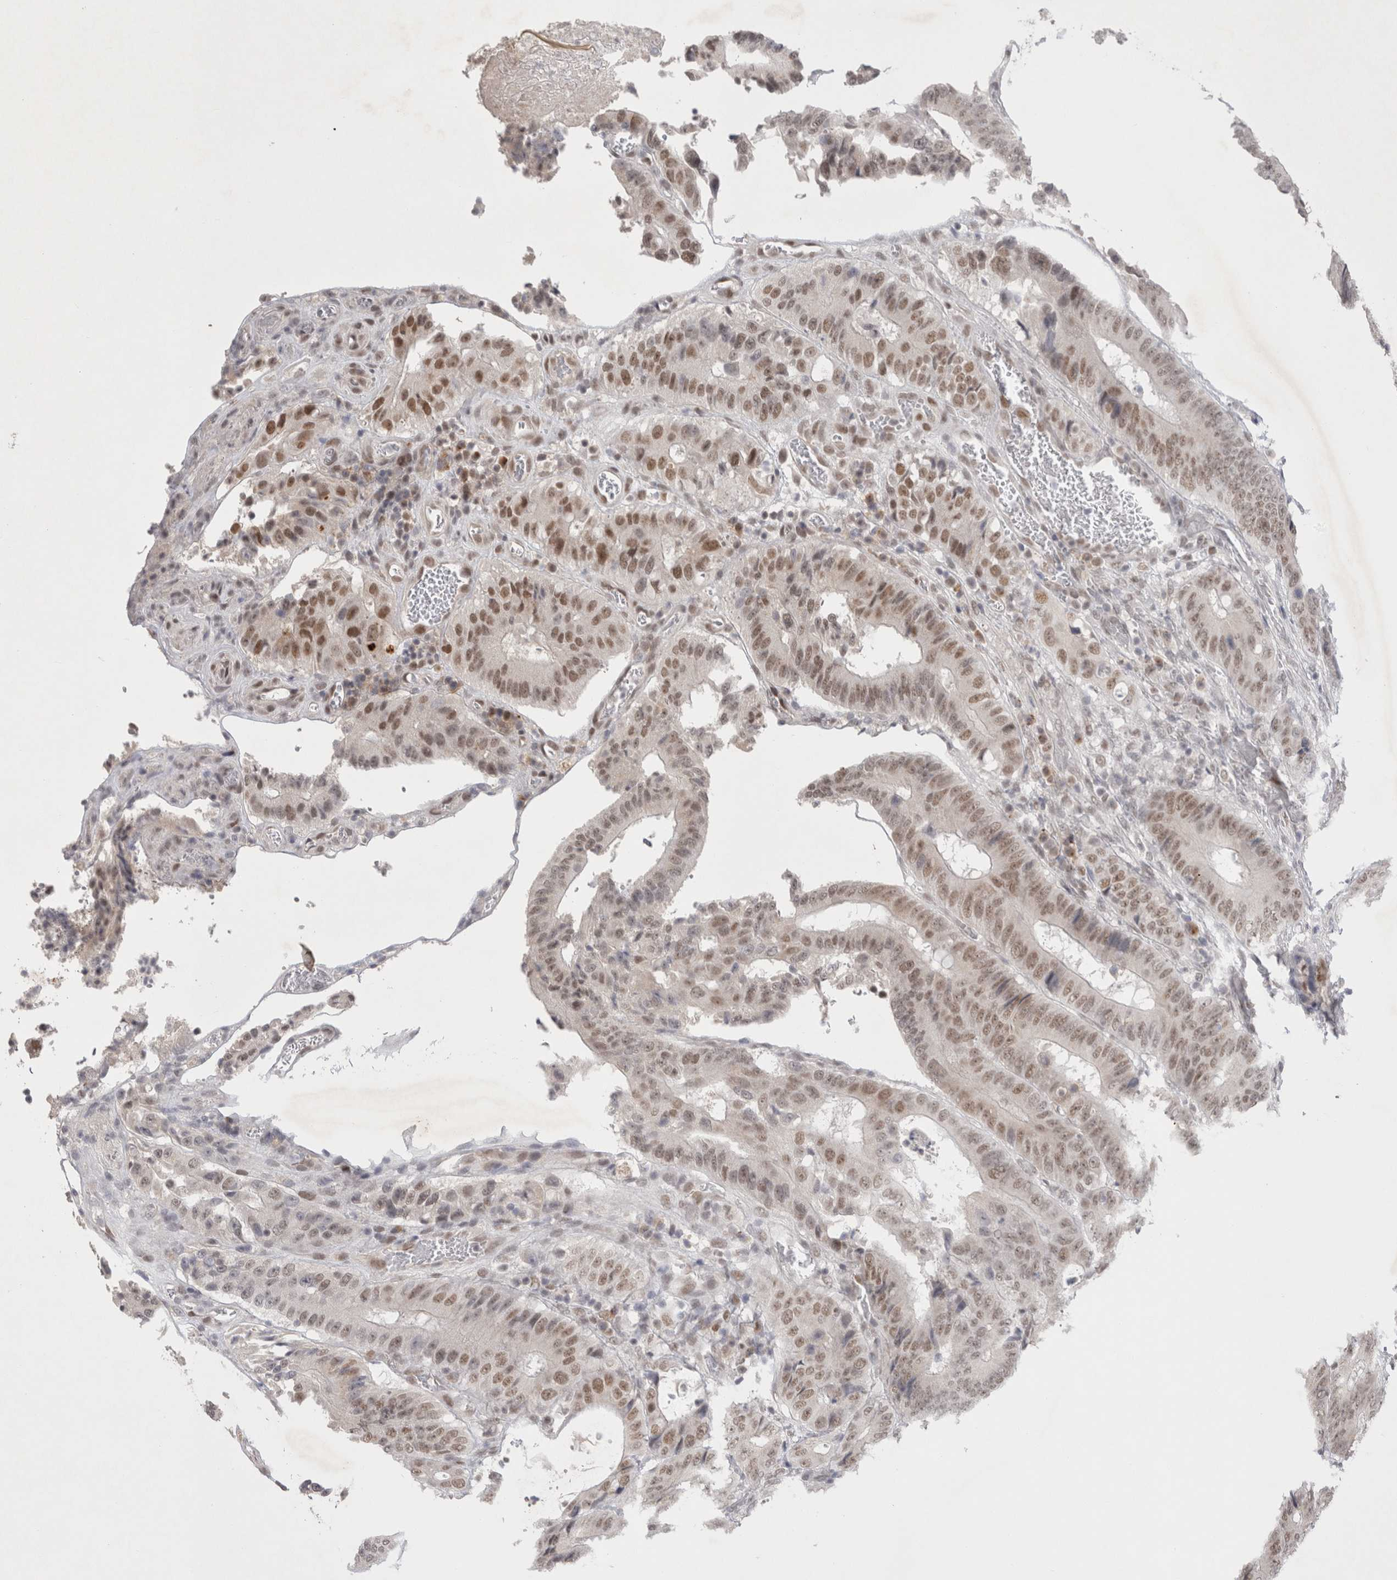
{"staining": {"intensity": "moderate", "quantity": ">75%", "location": "nuclear"}, "tissue": "colorectal cancer", "cell_type": "Tumor cells", "image_type": "cancer", "snomed": [{"axis": "morphology", "description": "Adenocarcinoma, NOS"}, {"axis": "topography", "description": "Colon"}], "caption": "The image reveals immunohistochemical staining of colorectal cancer. There is moderate nuclear staining is seen in approximately >75% of tumor cells.", "gene": "RECQL4", "patient": {"sex": "male", "age": 83}}